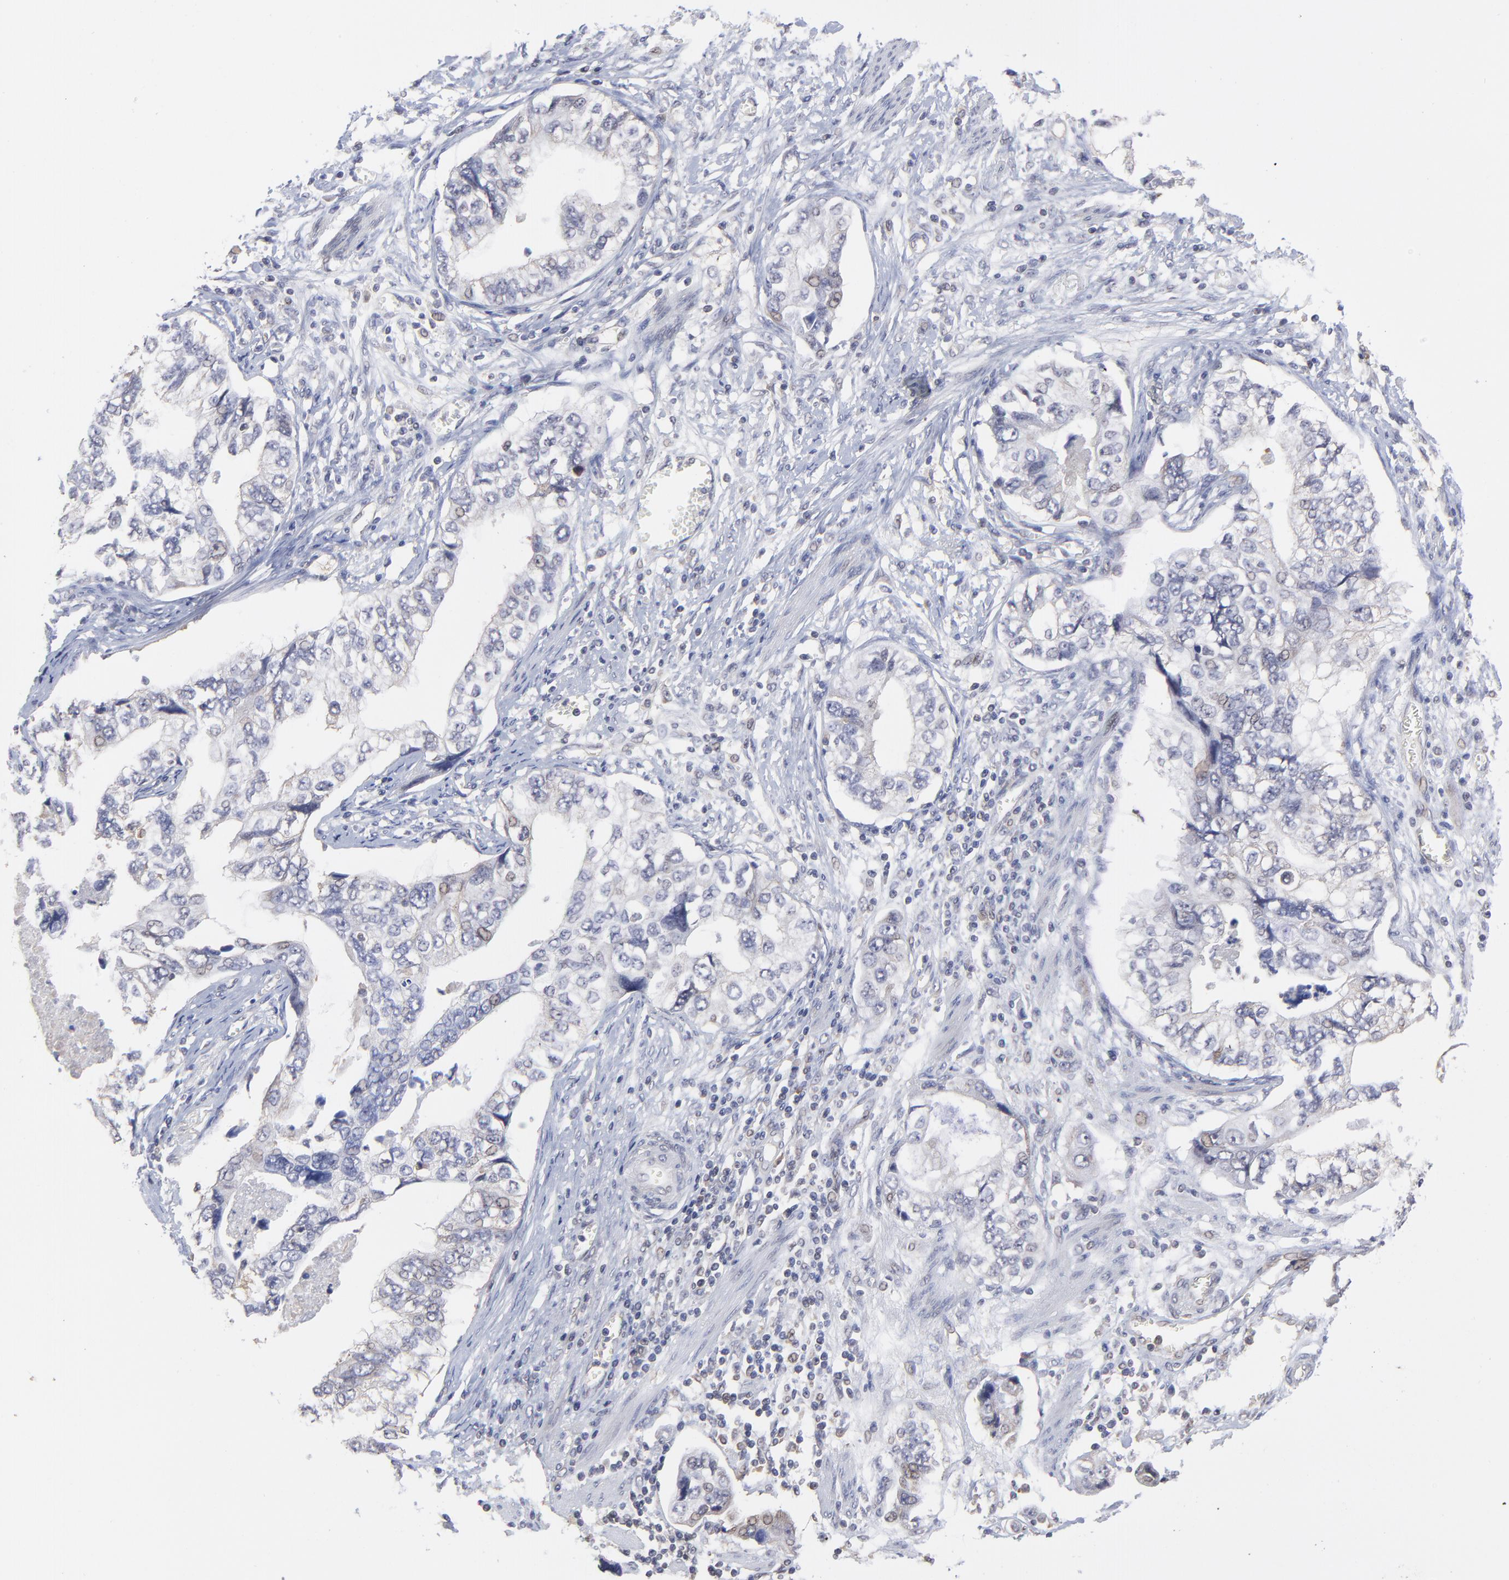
{"staining": {"intensity": "weak", "quantity": "<25%", "location": "cytoplasmic/membranous"}, "tissue": "stomach cancer", "cell_type": "Tumor cells", "image_type": "cancer", "snomed": [{"axis": "morphology", "description": "Adenocarcinoma, NOS"}, {"axis": "topography", "description": "Pancreas"}, {"axis": "topography", "description": "Stomach, upper"}], "caption": "Immunohistochemical staining of human stomach cancer (adenocarcinoma) exhibits no significant staining in tumor cells.", "gene": "GART", "patient": {"sex": "male", "age": 77}}